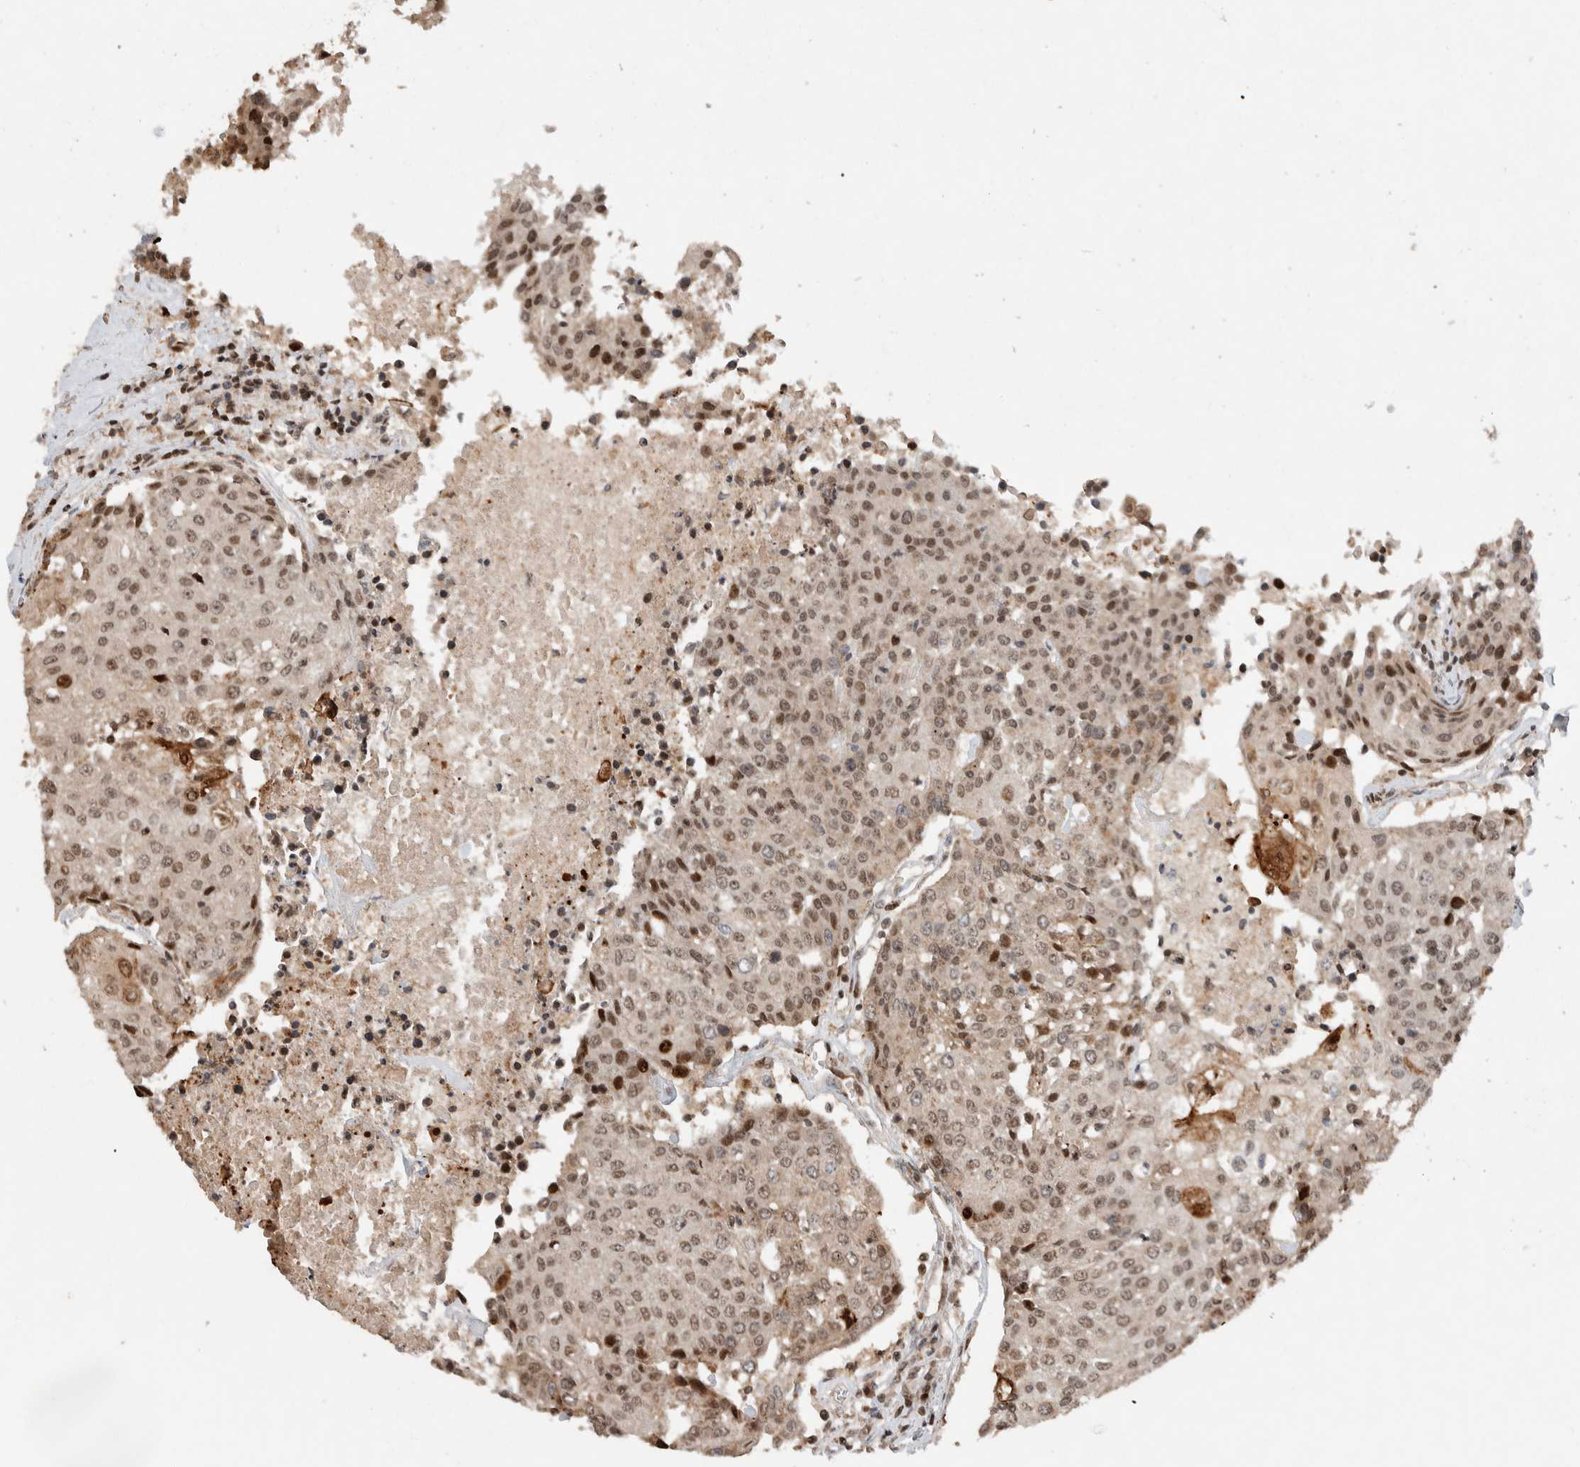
{"staining": {"intensity": "moderate", "quantity": "25%-75%", "location": "nuclear"}, "tissue": "urothelial cancer", "cell_type": "Tumor cells", "image_type": "cancer", "snomed": [{"axis": "morphology", "description": "Urothelial carcinoma, High grade"}, {"axis": "topography", "description": "Urinary bladder"}], "caption": "Immunohistochemical staining of human urothelial carcinoma (high-grade) exhibits medium levels of moderate nuclear staining in approximately 25%-75% of tumor cells.", "gene": "ZNF521", "patient": {"sex": "female", "age": 85}}